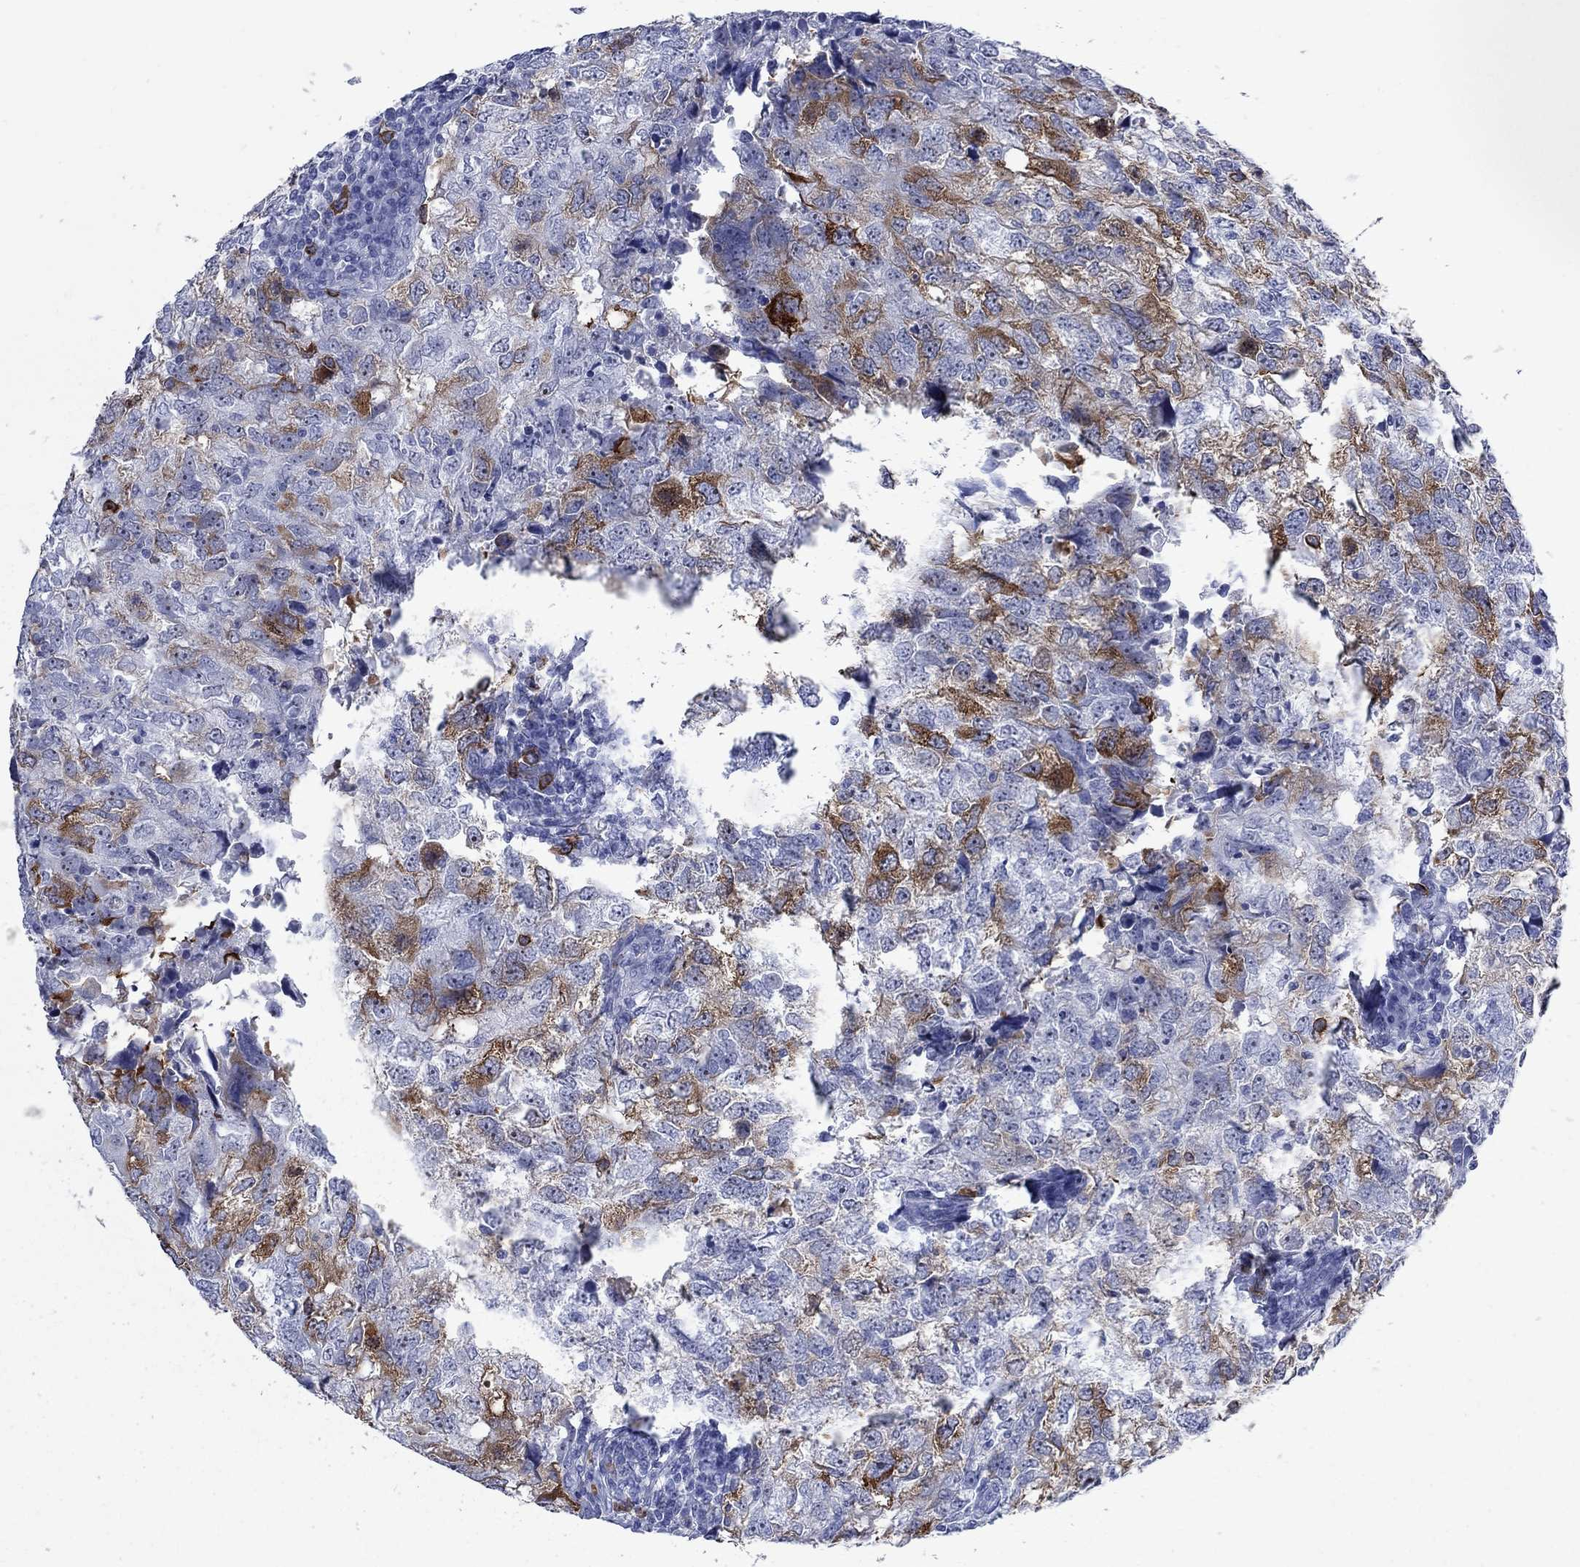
{"staining": {"intensity": "strong", "quantity": "25%-75%", "location": "cytoplasmic/membranous"}, "tissue": "breast cancer", "cell_type": "Tumor cells", "image_type": "cancer", "snomed": [{"axis": "morphology", "description": "Duct carcinoma"}, {"axis": "topography", "description": "Breast"}], "caption": "Breast cancer (infiltrating ductal carcinoma) tissue demonstrates strong cytoplasmic/membranous expression in approximately 25%-75% of tumor cells, visualized by immunohistochemistry. (Brightfield microscopy of DAB IHC at high magnification).", "gene": "TACC3", "patient": {"sex": "female", "age": 30}}